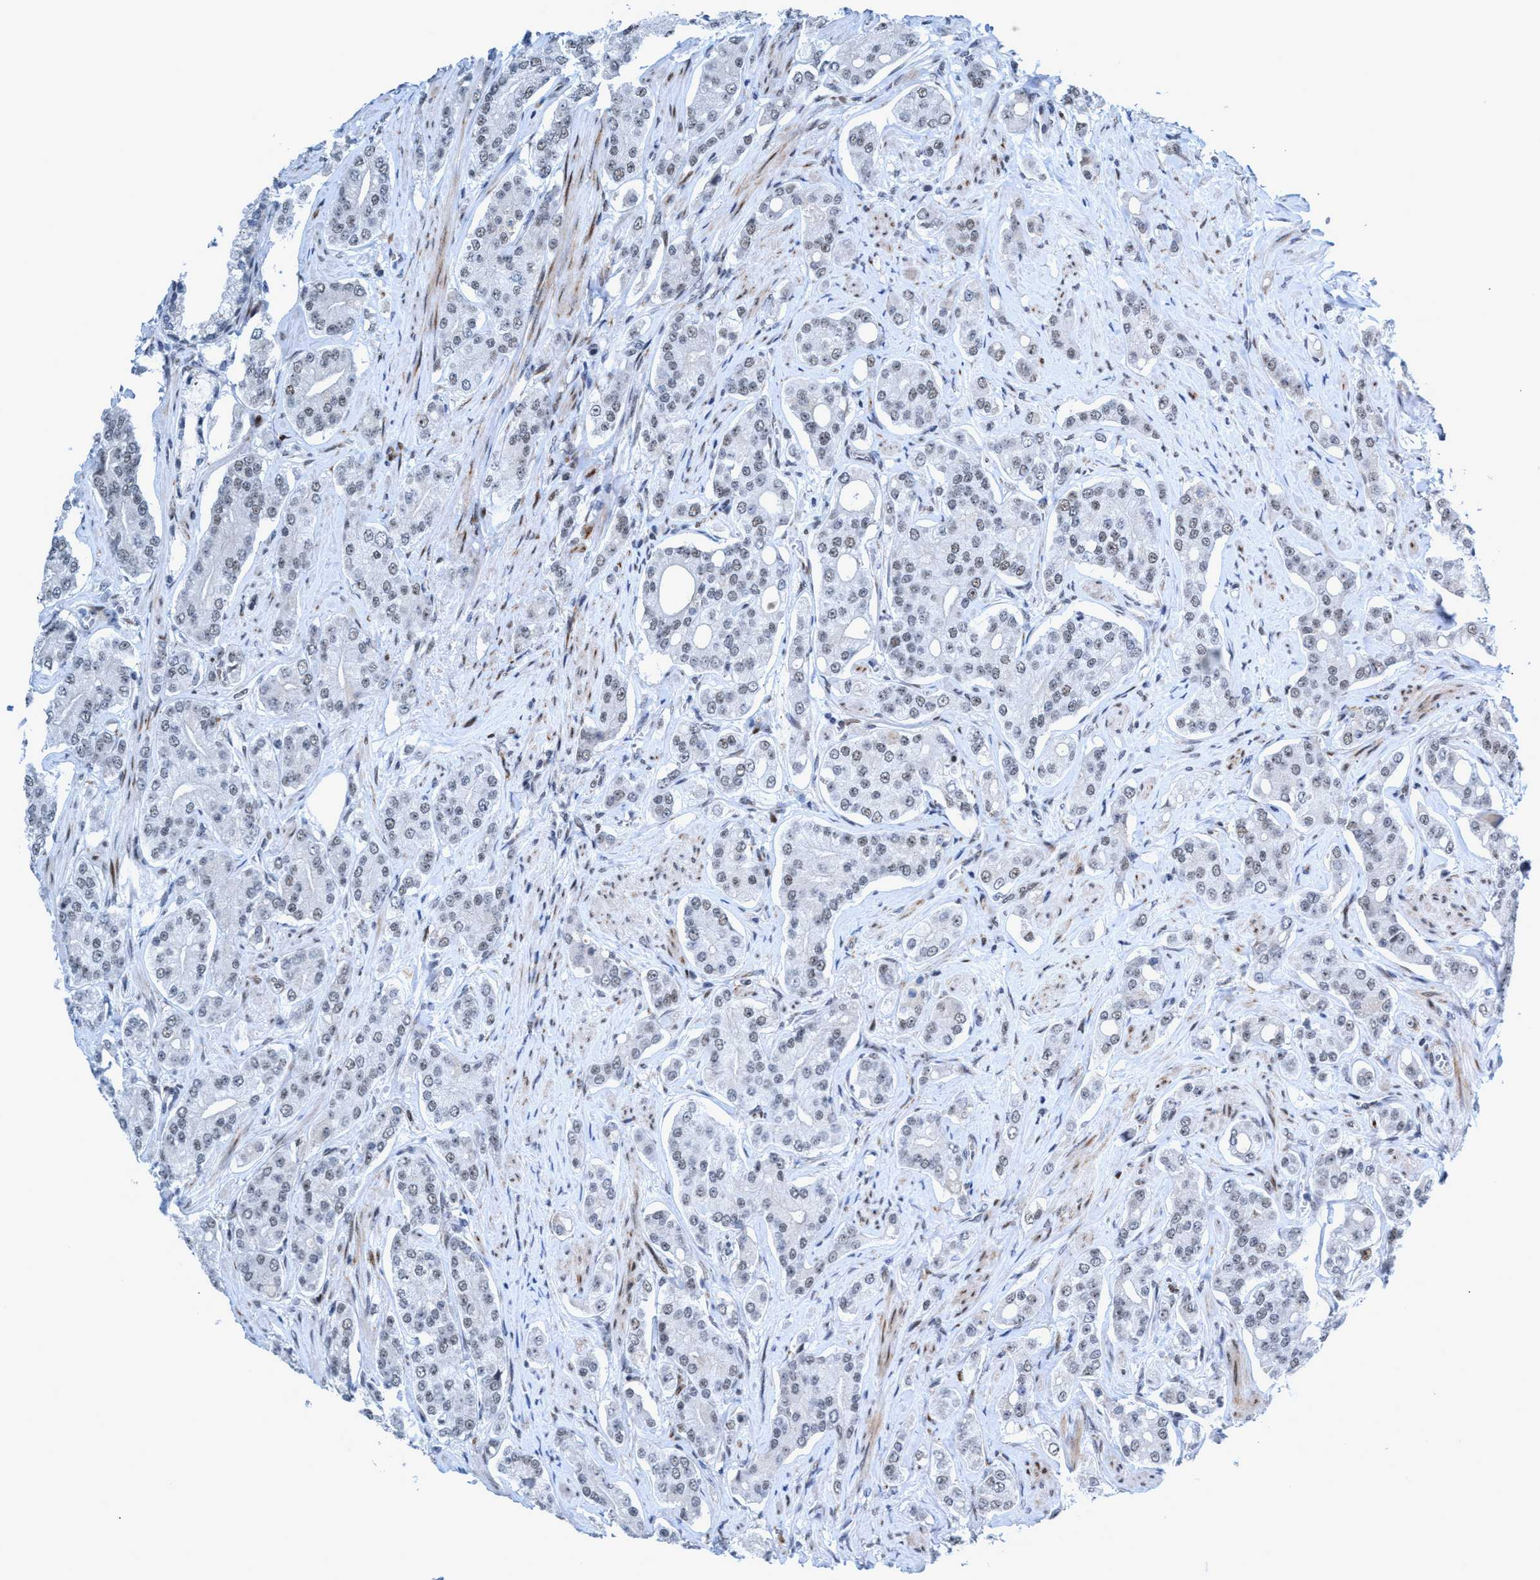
{"staining": {"intensity": "negative", "quantity": "none", "location": "none"}, "tissue": "prostate cancer", "cell_type": "Tumor cells", "image_type": "cancer", "snomed": [{"axis": "morphology", "description": "Adenocarcinoma, High grade"}, {"axis": "topography", "description": "Prostate"}], "caption": "The photomicrograph displays no staining of tumor cells in prostate cancer (adenocarcinoma (high-grade)).", "gene": "CWC27", "patient": {"sex": "male", "age": 71}}